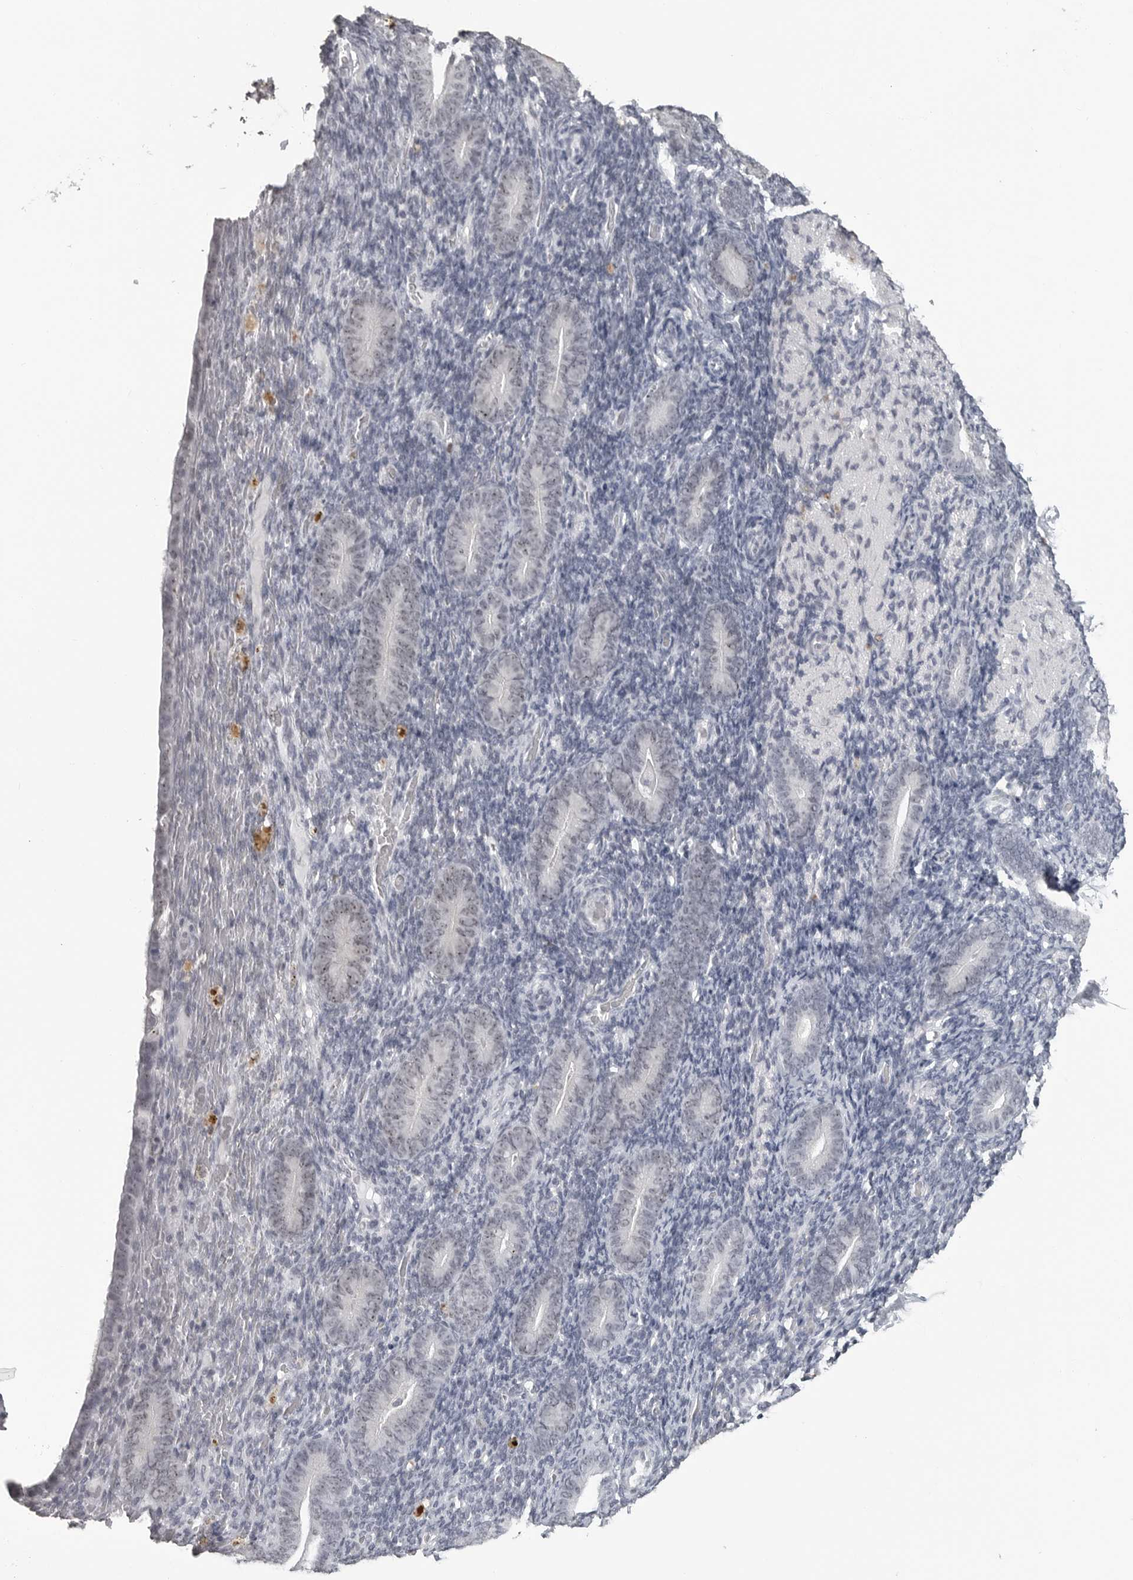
{"staining": {"intensity": "negative", "quantity": "none", "location": "none"}, "tissue": "endometrium", "cell_type": "Cells in endometrial stroma", "image_type": "normal", "snomed": [{"axis": "morphology", "description": "Normal tissue, NOS"}, {"axis": "topography", "description": "Endometrium"}], "caption": "The immunohistochemistry (IHC) histopathology image has no significant positivity in cells in endometrial stroma of endometrium. Brightfield microscopy of immunohistochemistry (IHC) stained with DAB (brown) and hematoxylin (blue), captured at high magnification.", "gene": "DDX54", "patient": {"sex": "female", "age": 51}}